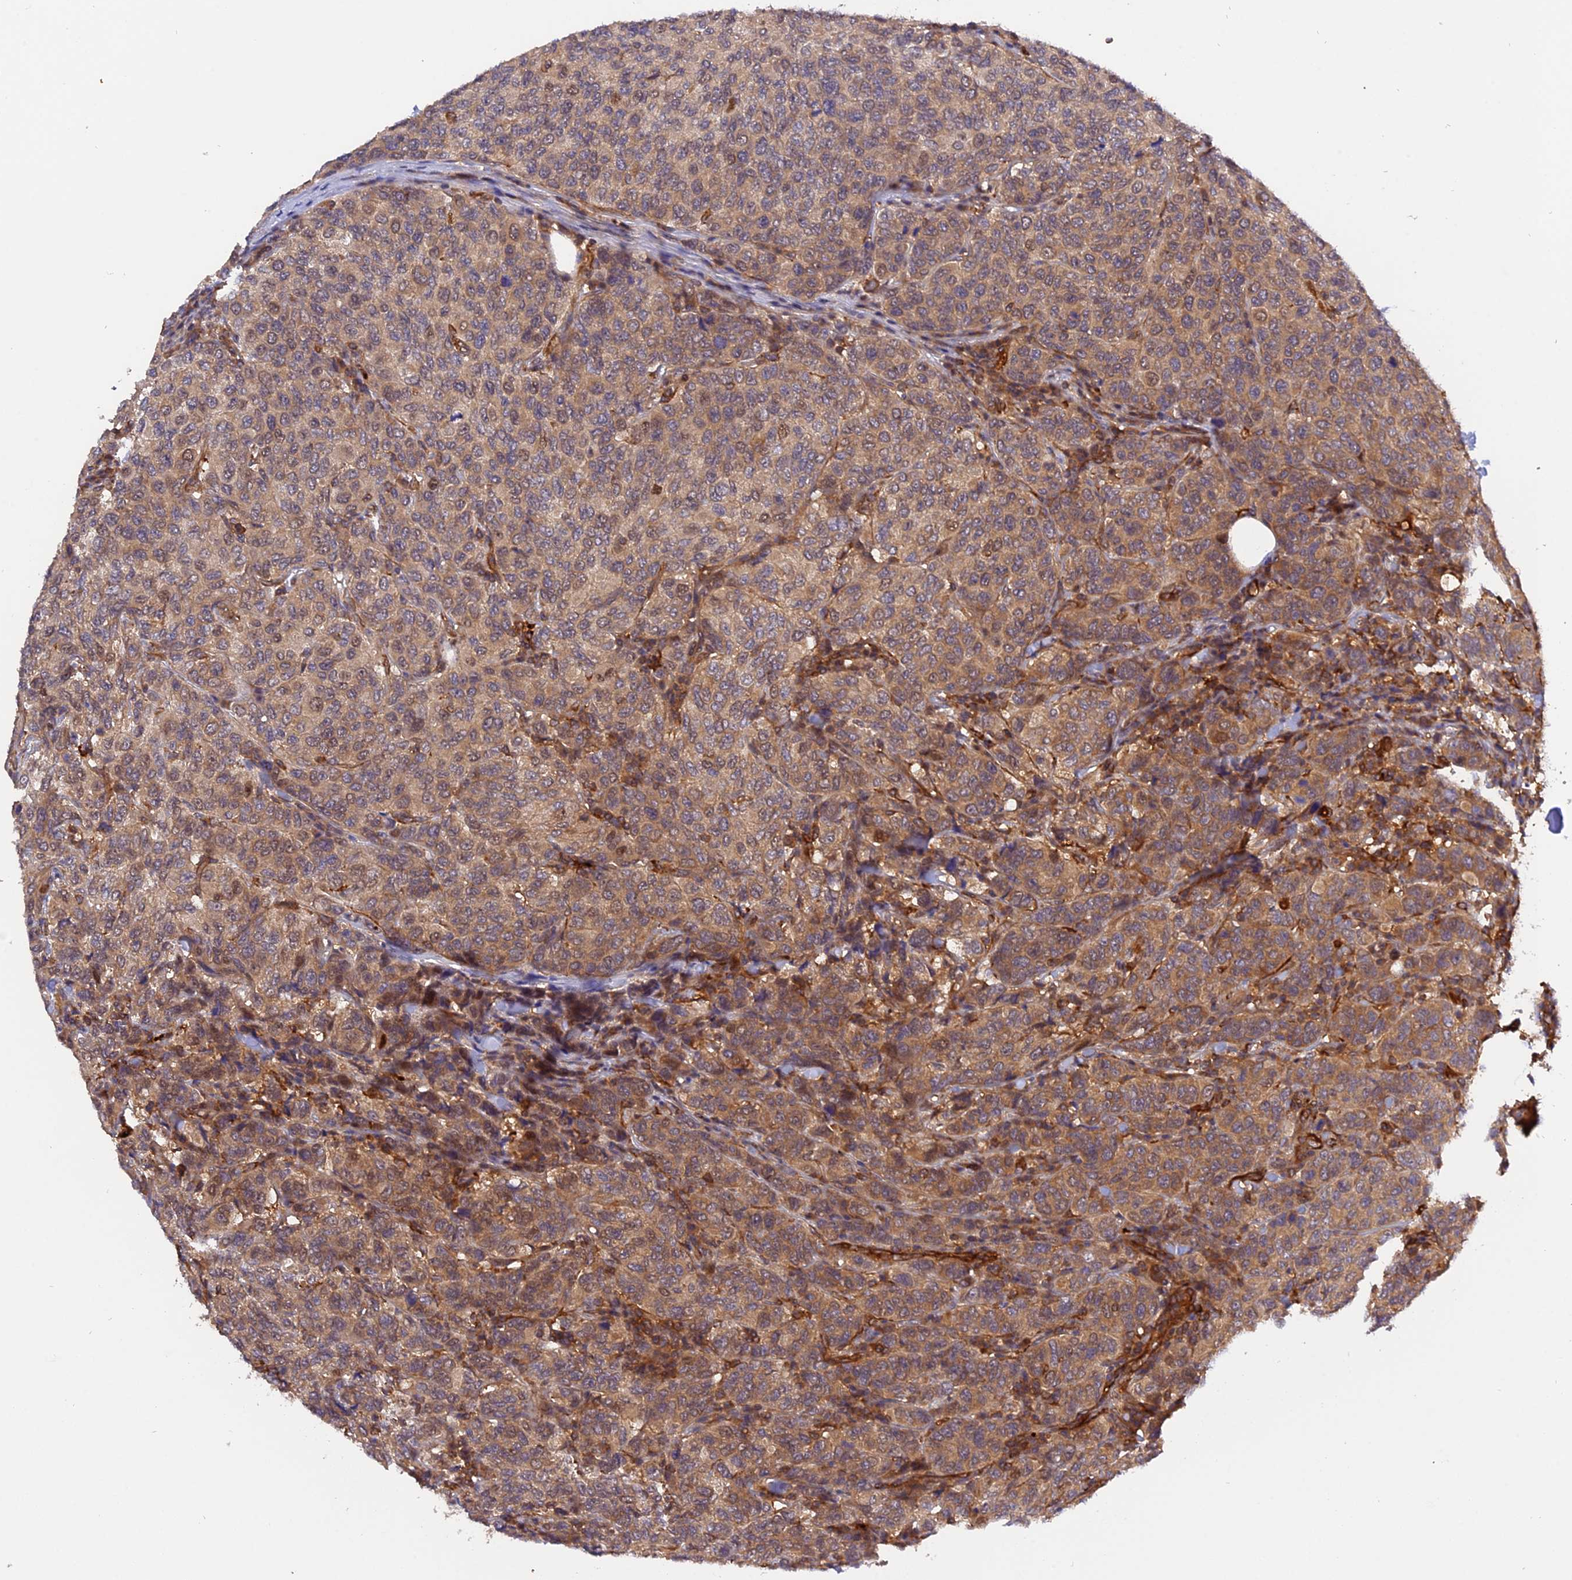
{"staining": {"intensity": "moderate", "quantity": ">75%", "location": "cytoplasmic/membranous"}, "tissue": "breast cancer", "cell_type": "Tumor cells", "image_type": "cancer", "snomed": [{"axis": "morphology", "description": "Duct carcinoma"}, {"axis": "topography", "description": "Breast"}], "caption": "Human invasive ductal carcinoma (breast) stained with a protein marker shows moderate staining in tumor cells.", "gene": "C5orf22", "patient": {"sex": "female", "age": 55}}